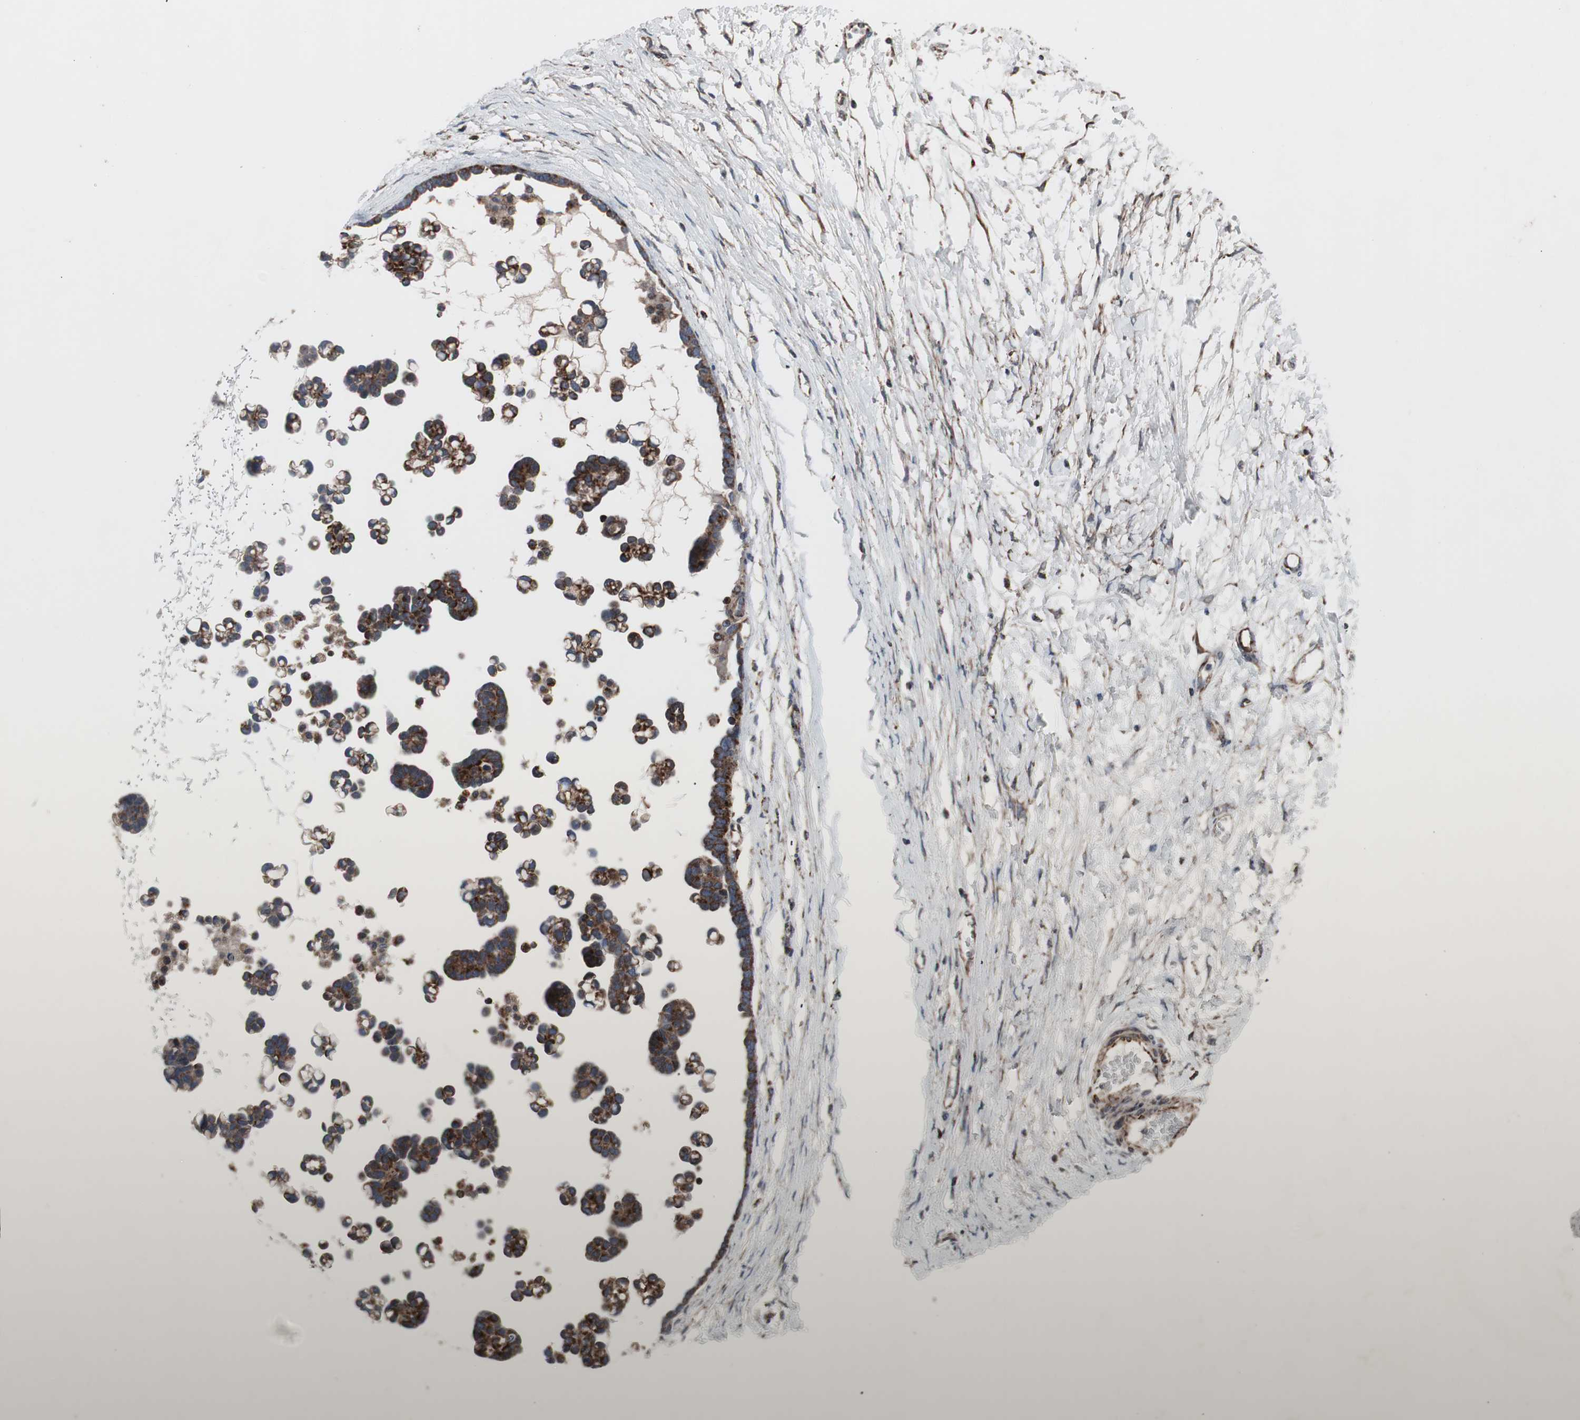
{"staining": {"intensity": "moderate", "quantity": ">75%", "location": "cytoplasmic/membranous"}, "tissue": "ovarian cancer", "cell_type": "Tumor cells", "image_type": "cancer", "snomed": [{"axis": "morphology", "description": "Cystadenocarcinoma, serous, NOS"}, {"axis": "topography", "description": "Ovary"}], "caption": "Brown immunohistochemical staining in human ovarian cancer (serous cystadenocarcinoma) reveals moderate cytoplasmic/membranous staining in about >75% of tumor cells.", "gene": "CPT1A", "patient": {"sex": "female", "age": 54}}